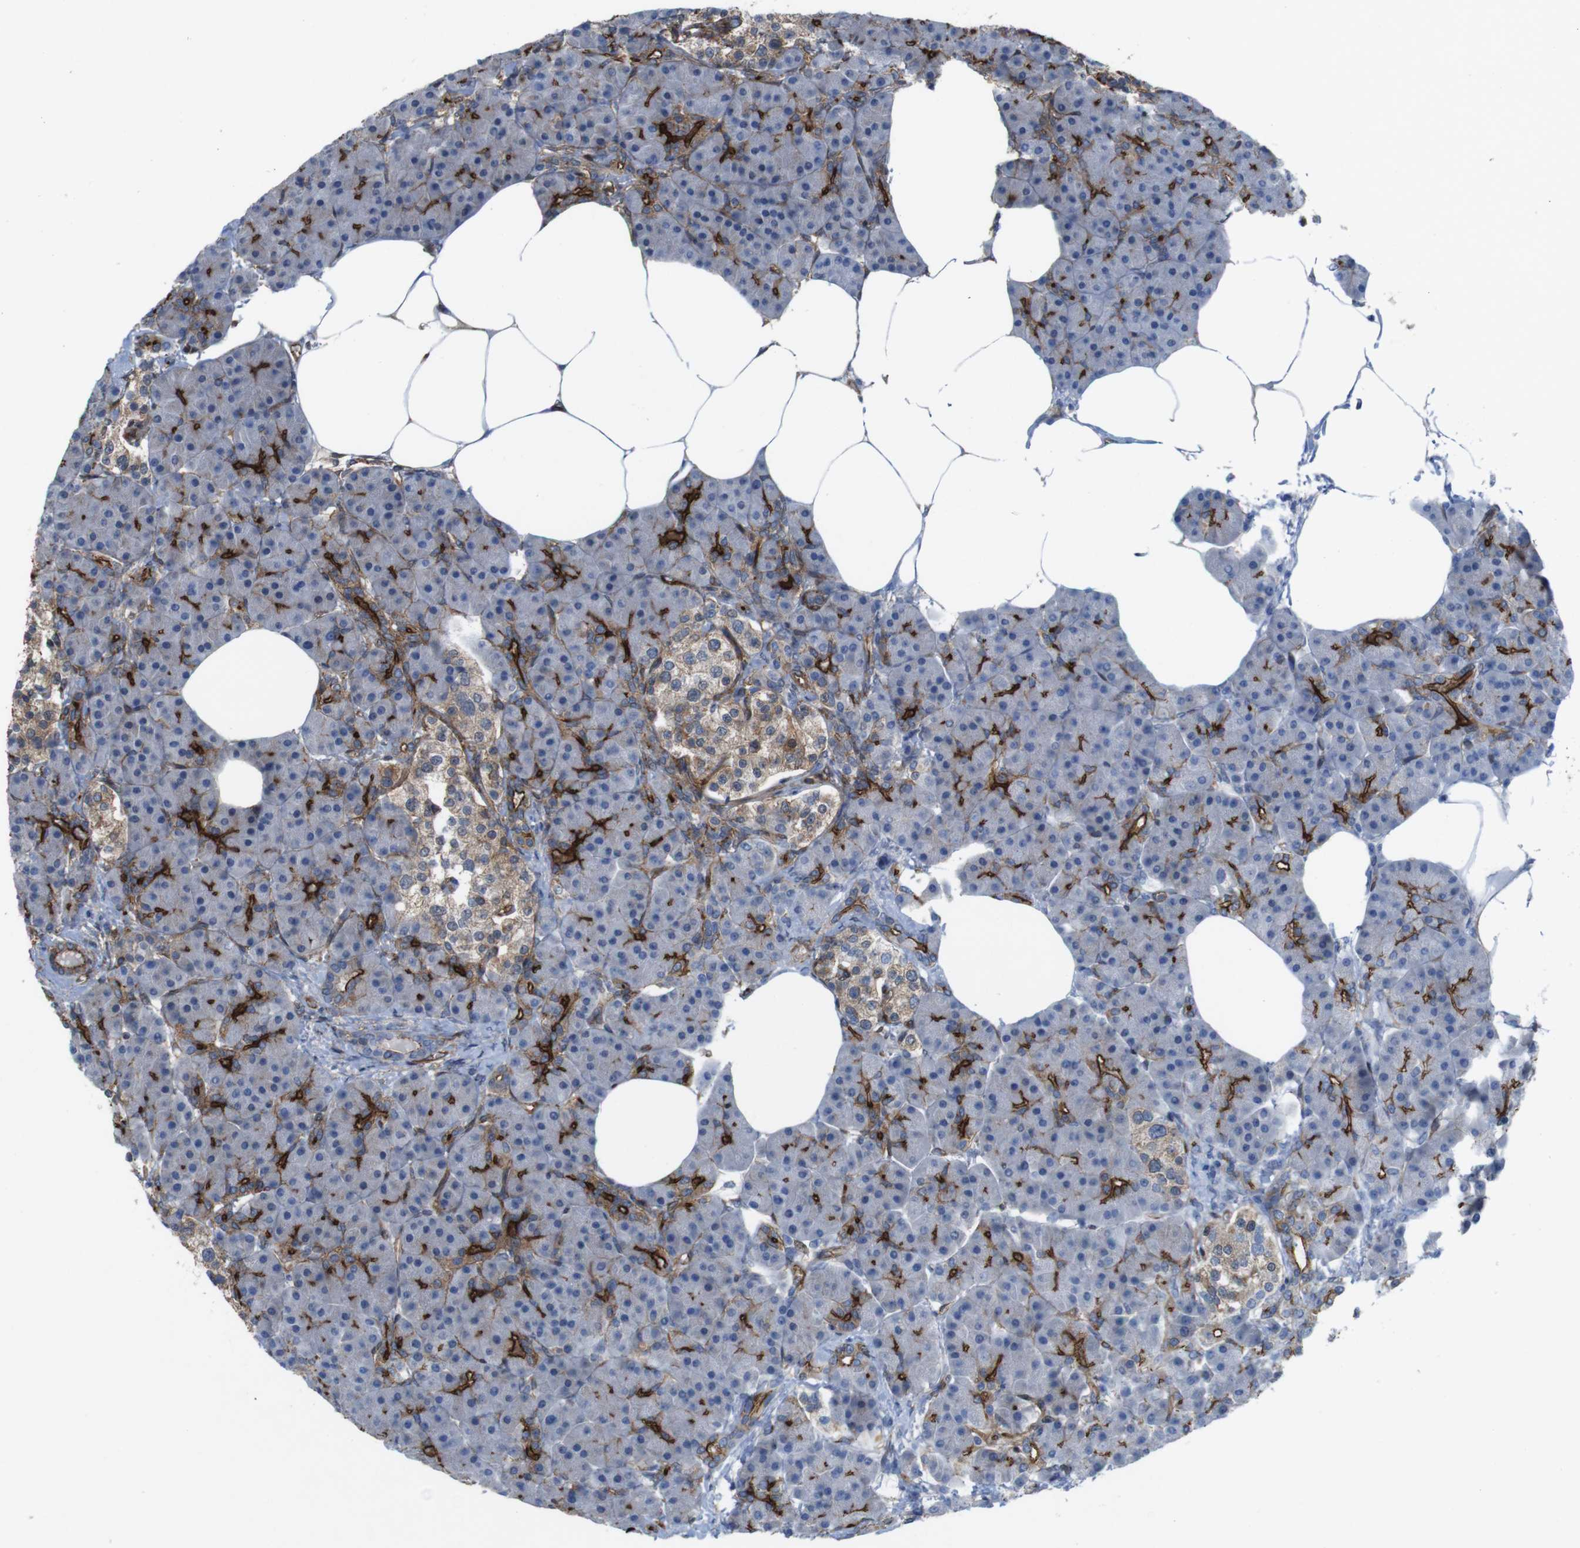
{"staining": {"intensity": "moderate", "quantity": "<25%", "location": "cytoplasmic/membranous"}, "tissue": "pancreas", "cell_type": "Exocrine glandular cells", "image_type": "normal", "snomed": [{"axis": "morphology", "description": "Normal tissue, NOS"}, {"axis": "topography", "description": "Pancreas"}], "caption": "Immunohistochemistry (IHC) staining of unremarkable pancreas, which reveals low levels of moderate cytoplasmic/membranous staining in approximately <25% of exocrine glandular cells indicating moderate cytoplasmic/membranous protein positivity. The staining was performed using DAB (3,3'-diaminobenzidine) (brown) for protein detection and nuclei were counterstained in hematoxylin (blue).", "gene": "PTGER4", "patient": {"sex": "female", "age": 70}}